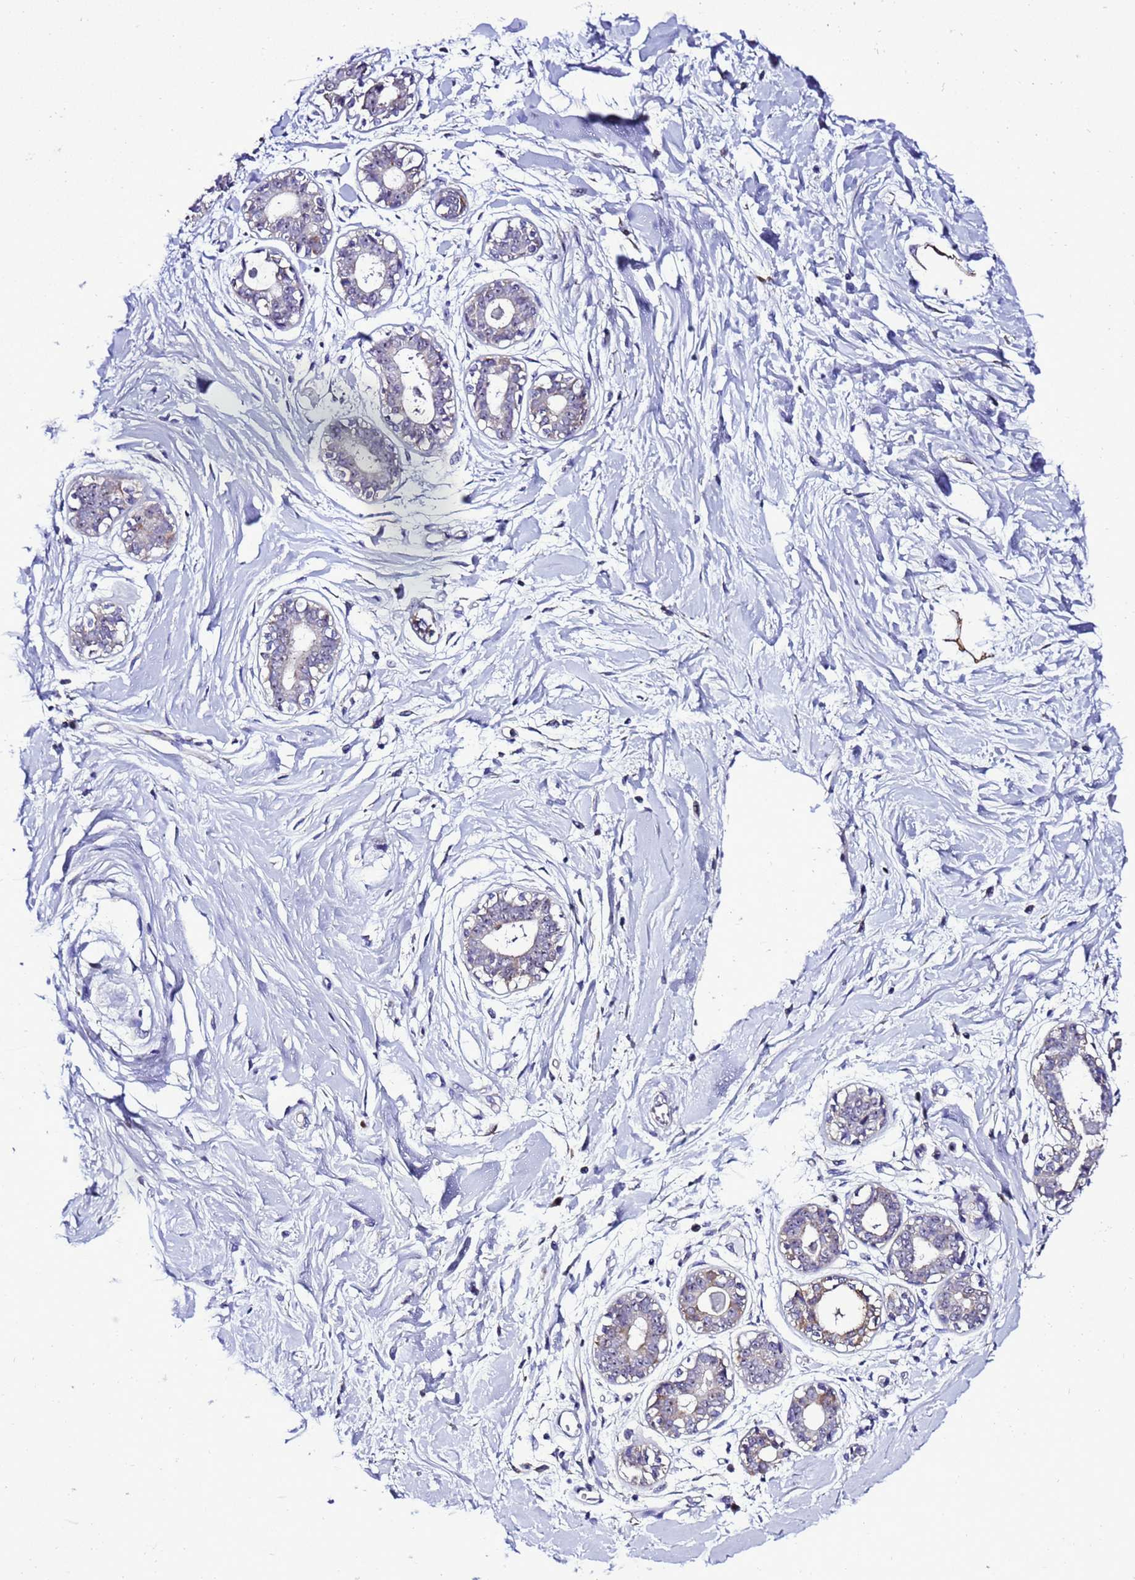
{"staining": {"intensity": "strong", "quantity": "25%-75%", "location": "cytoplasmic/membranous"}, "tissue": "breast", "cell_type": "Adipocytes", "image_type": "normal", "snomed": [{"axis": "morphology", "description": "Normal tissue, NOS"}, {"axis": "topography", "description": "Breast"}], "caption": "Strong cytoplasmic/membranous positivity is seen in about 25%-75% of adipocytes in benign breast. (DAB (3,3'-diaminobenzidine) IHC with brightfield microscopy, high magnification).", "gene": "DPH6", "patient": {"sex": "female", "age": 45}}